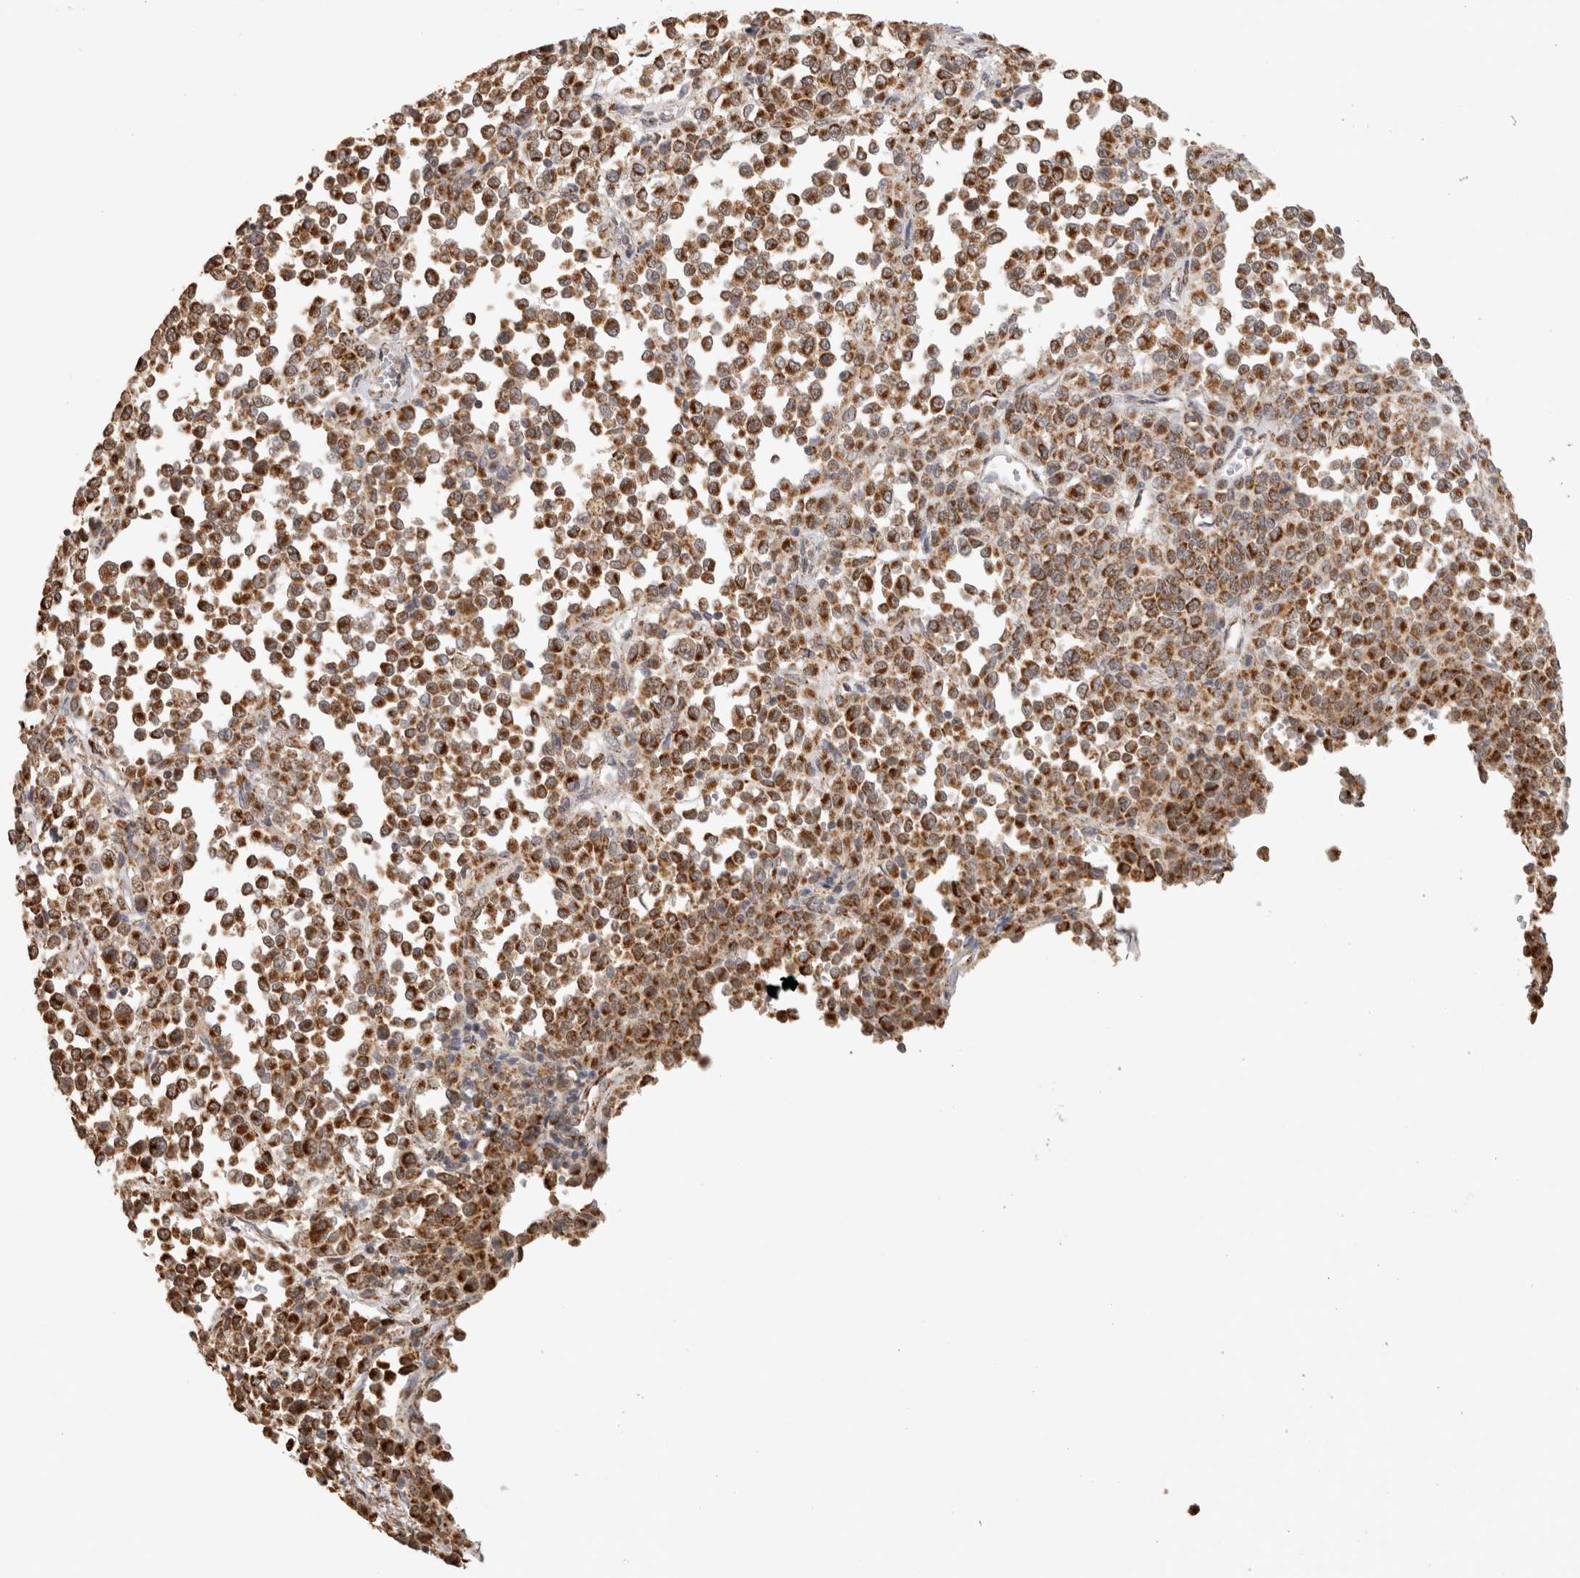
{"staining": {"intensity": "strong", "quantity": ">75%", "location": "cytoplasmic/membranous"}, "tissue": "melanoma", "cell_type": "Tumor cells", "image_type": "cancer", "snomed": [{"axis": "morphology", "description": "Malignant melanoma, Metastatic site"}, {"axis": "topography", "description": "Pancreas"}], "caption": "Immunohistochemistry of malignant melanoma (metastatic site) exhibits high levels of strong cytoplasmic/membranous positivity in about >75% of tumor cells.", "gene": "BNIP3L", "patient": {"sex": "female", "age": 30}}